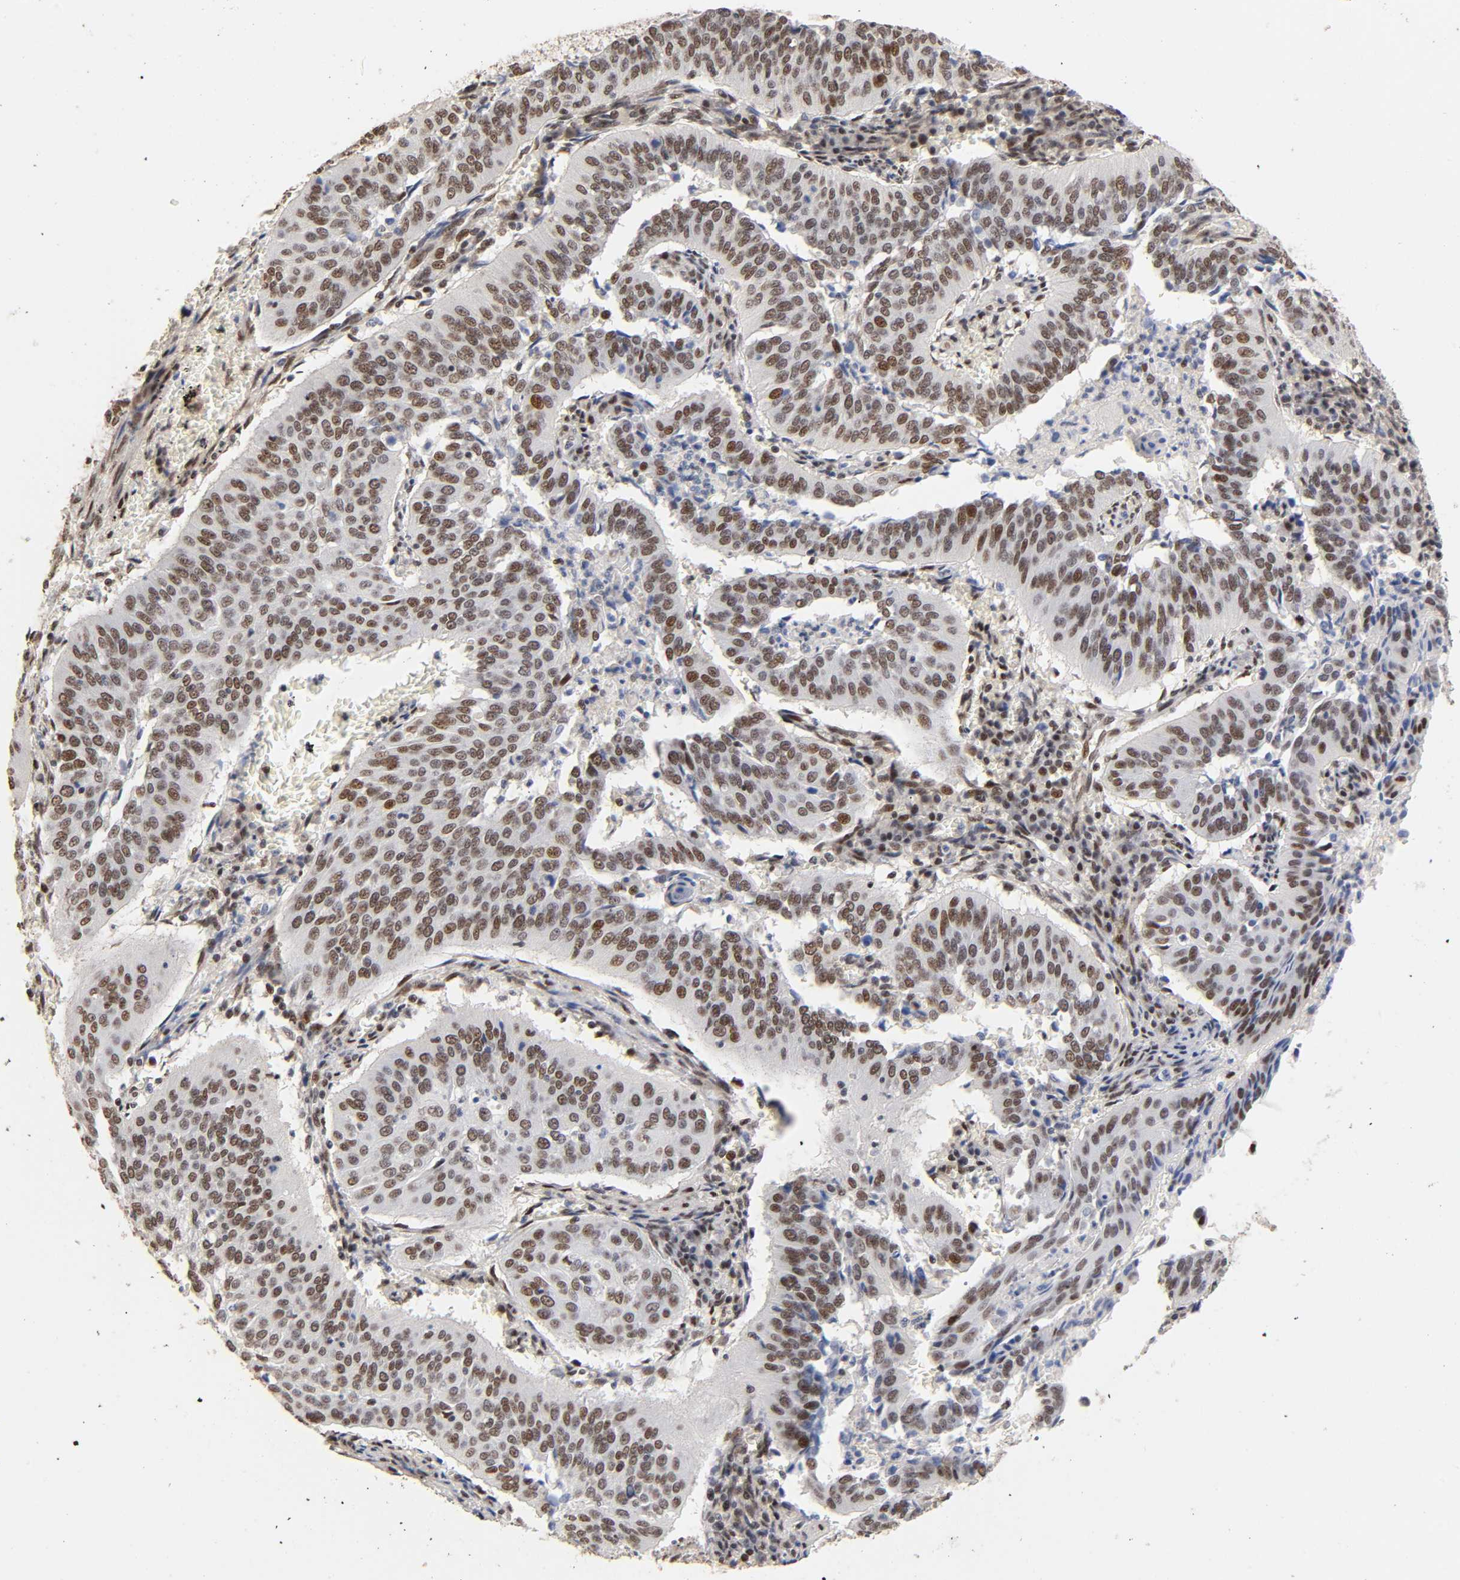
{"staining": {"intensity": "strong", "quantity": ">75%", "location": "nuclear"}, "tissue": "cervical cancer", "cell_type": "Tumor cells", "image_type": "cancer", "snomed": [{"axis": "morphology", "description": "Squamous cell carcinoma, NOS"}, {"axis": "topography", "description": "Cervix"}], "caption": "Immunohistochemistry (IHC) of cervical cancer demonstrates high levels of strong nuclear positivity in about >75% of tumor cells.", "gene": "TP53RK", "patient": {"sex": "female", "age": 39}}